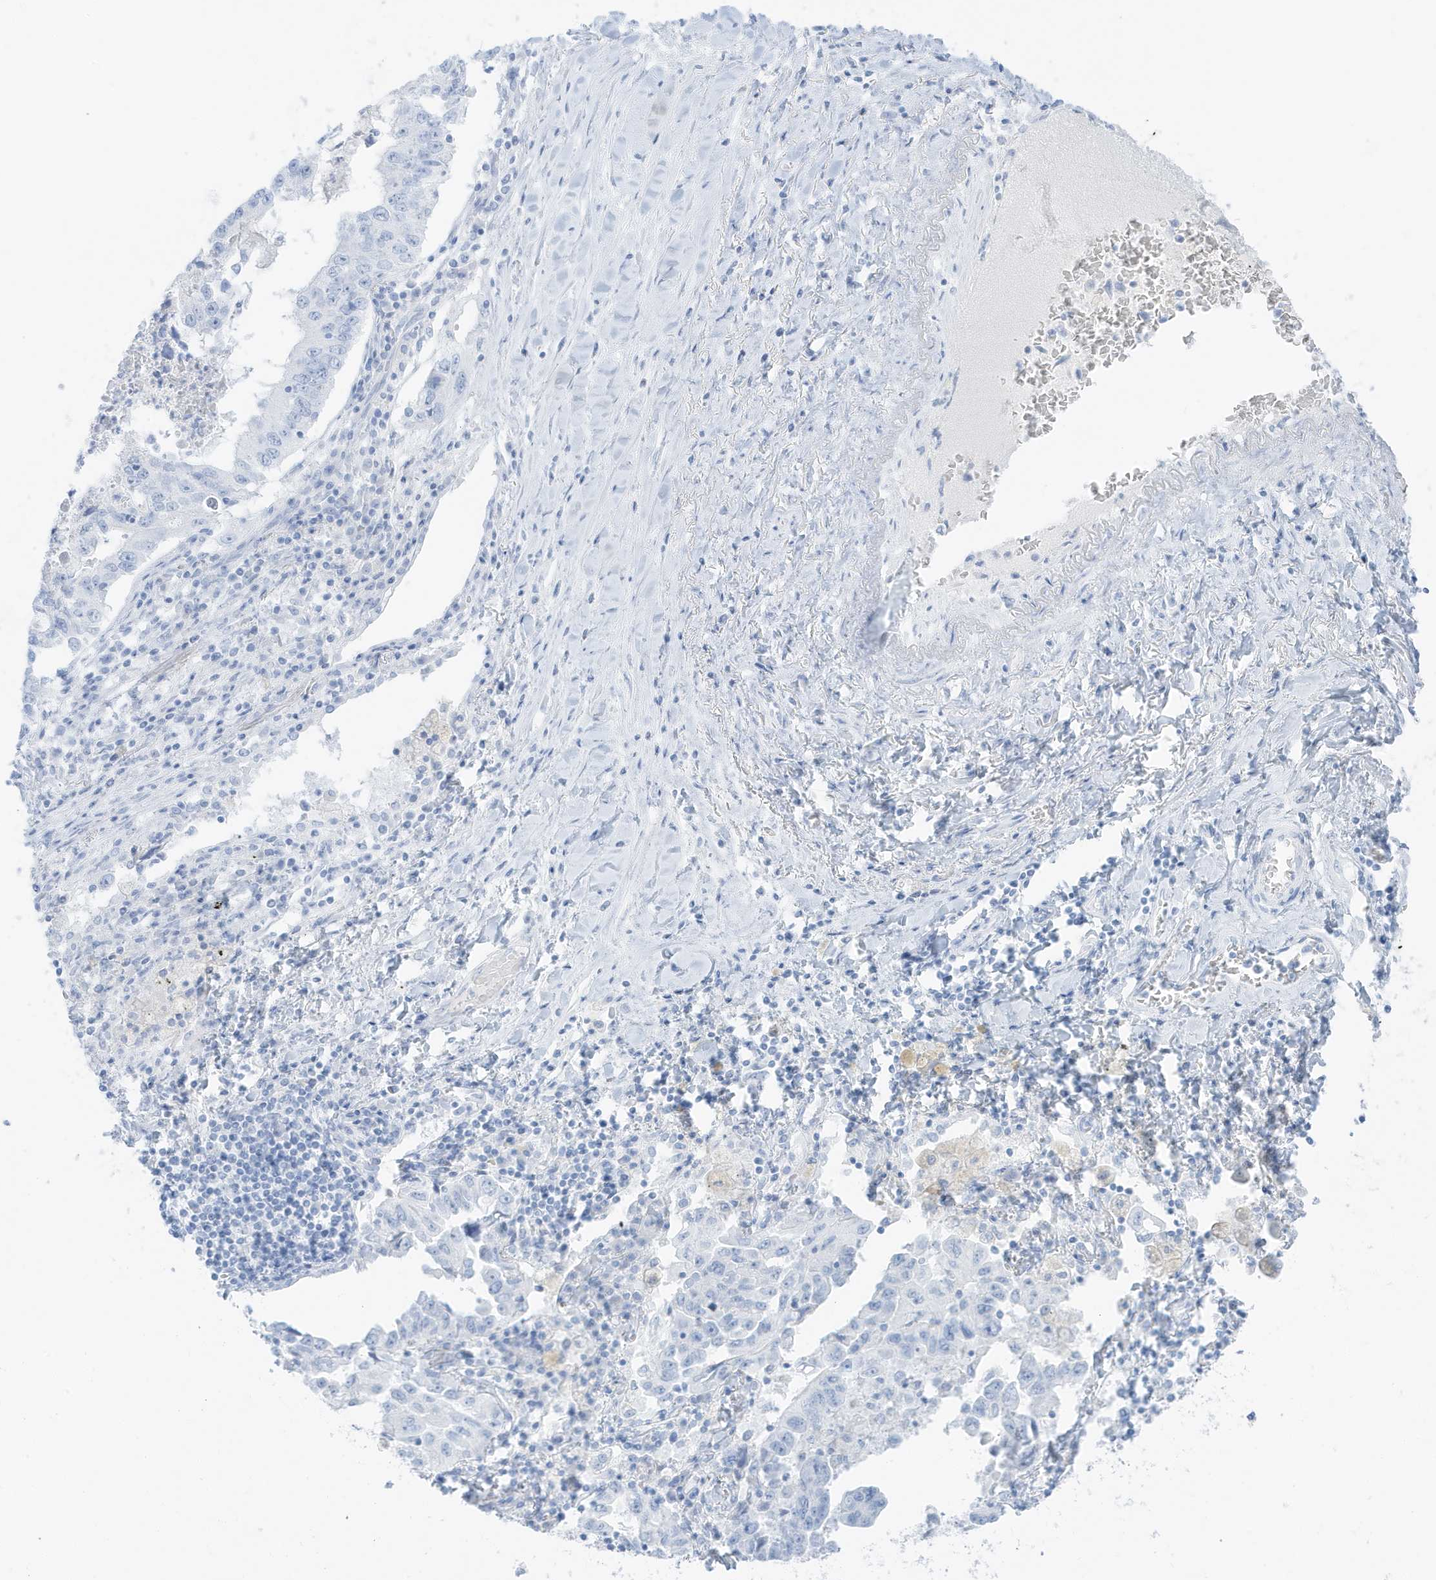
{"staining": {"intensity": "negative", "quantity": "none", "location": "none"}, "tissue": "lung cancer", "cell_type": "Tumor cells", "image_type": "cancer", "snomed": [{"axis": "morphology", "description": "Adenocarcinoma, NOS"}, {"axis": "topography", "description": "Lung"}], "caption": "This is a micrograph of immunohistochemistry (IHC) staining of adenocarcinoma (lung), which shows no staining in tumor cells. Nuclei are stained in blue.", "gene": "SLC22A13", "patient": {"sex": "female", "age": 51}}